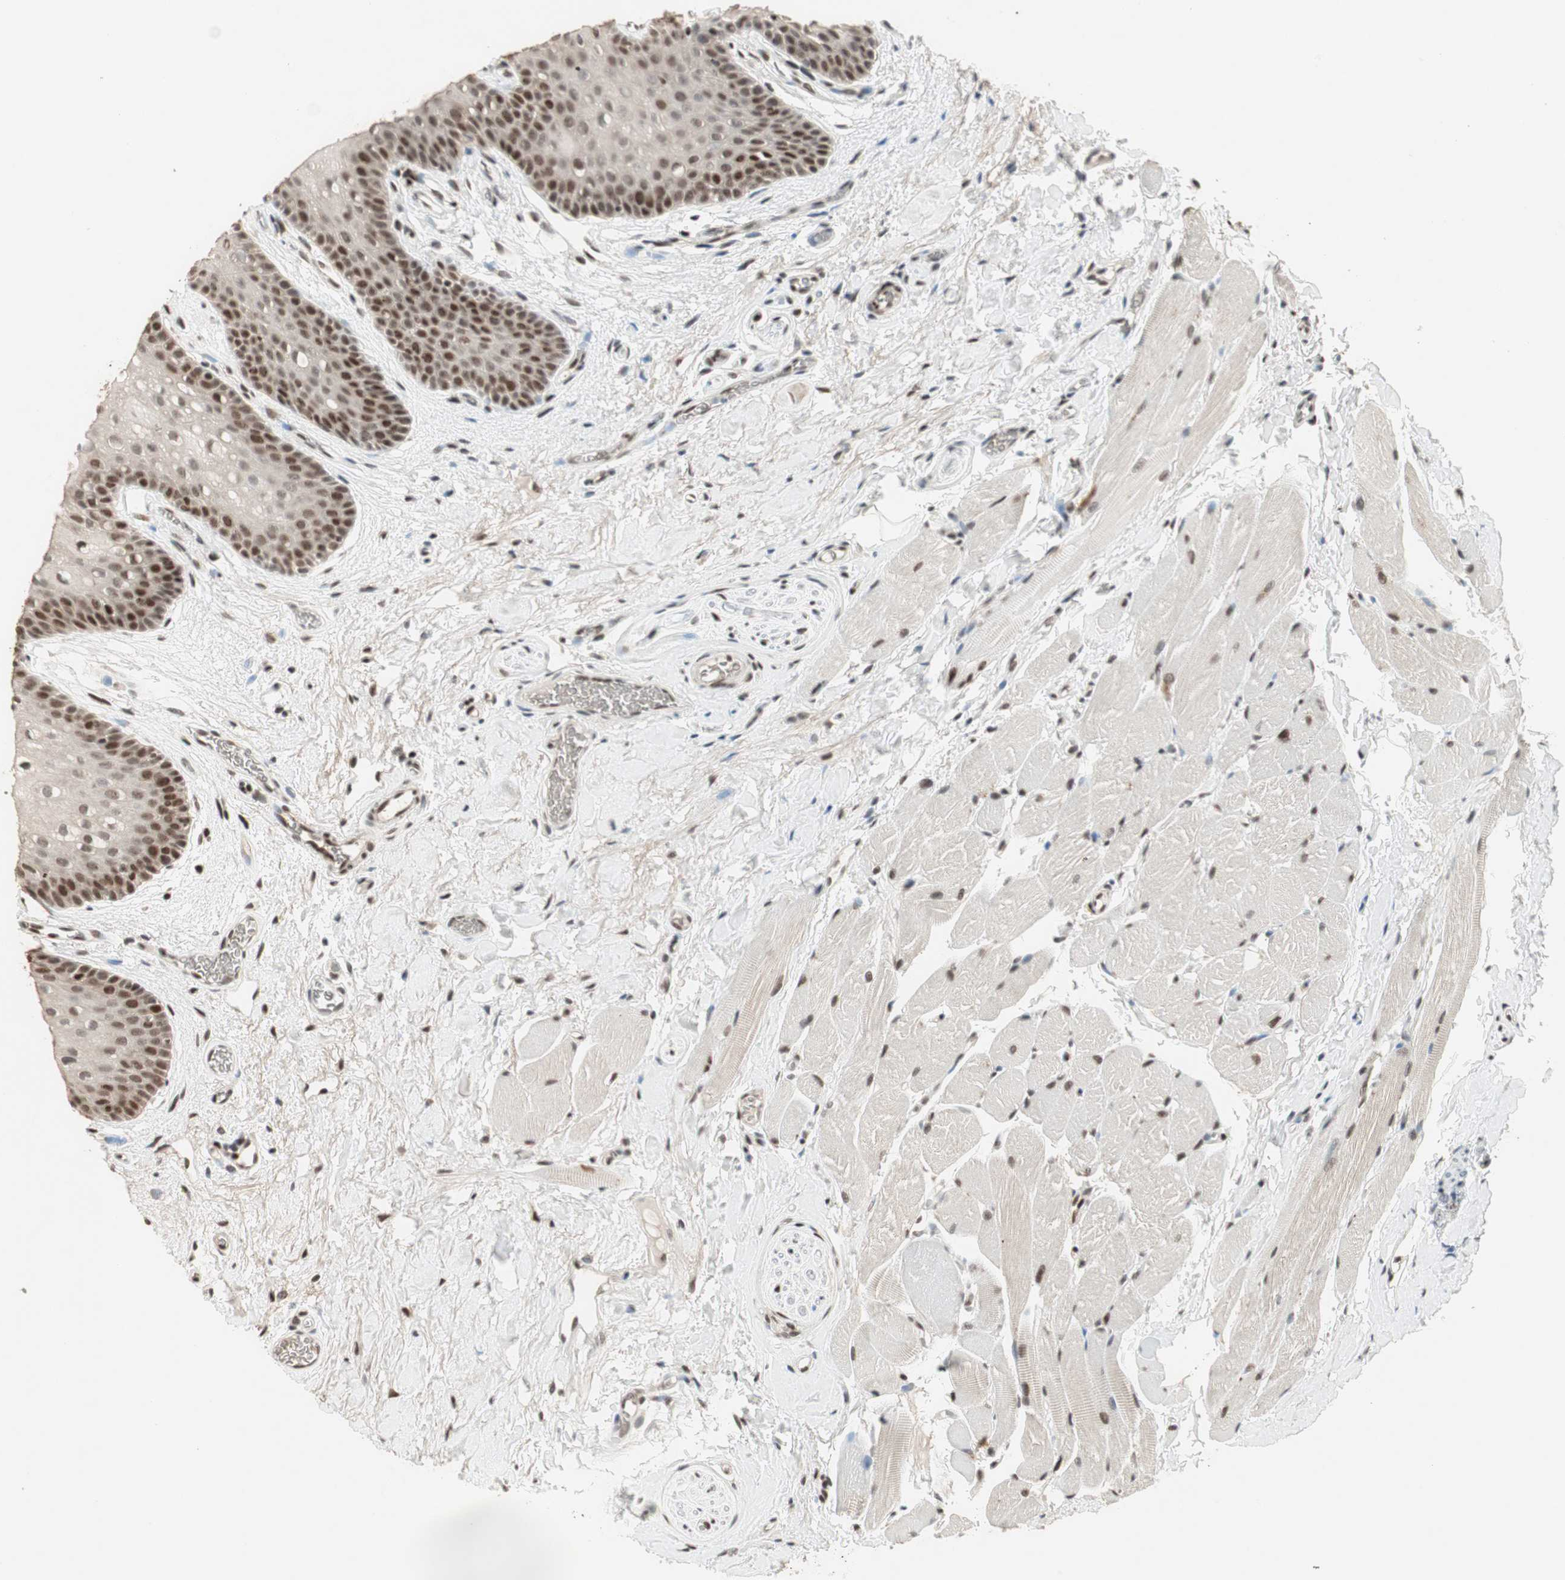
{"staining": {"intensity": "strong", "quantity": "25%-75%", "location": "cytoplasmic/membranous,nuclear"}, "tissue": "oral mucosa", "cell_type": "Squamous epithelial cells", "image_type": "normal", "snomed": [{"axis": "morphology", "description": "Normal tissue, NOS"}, {"axis": "topography", "description": "Oral tissue"}], "caption": "Strong cytoplasmic/membranous,nuclear positivity is appreciated in approximately 25%-75% of squamous epithelial cells in unremarkable oral mucosa. (DAB = brown stain, brightfield microscopy at high magnification).", "gene": "MDC1", "patient": {"sex": "male", "age": 54}}